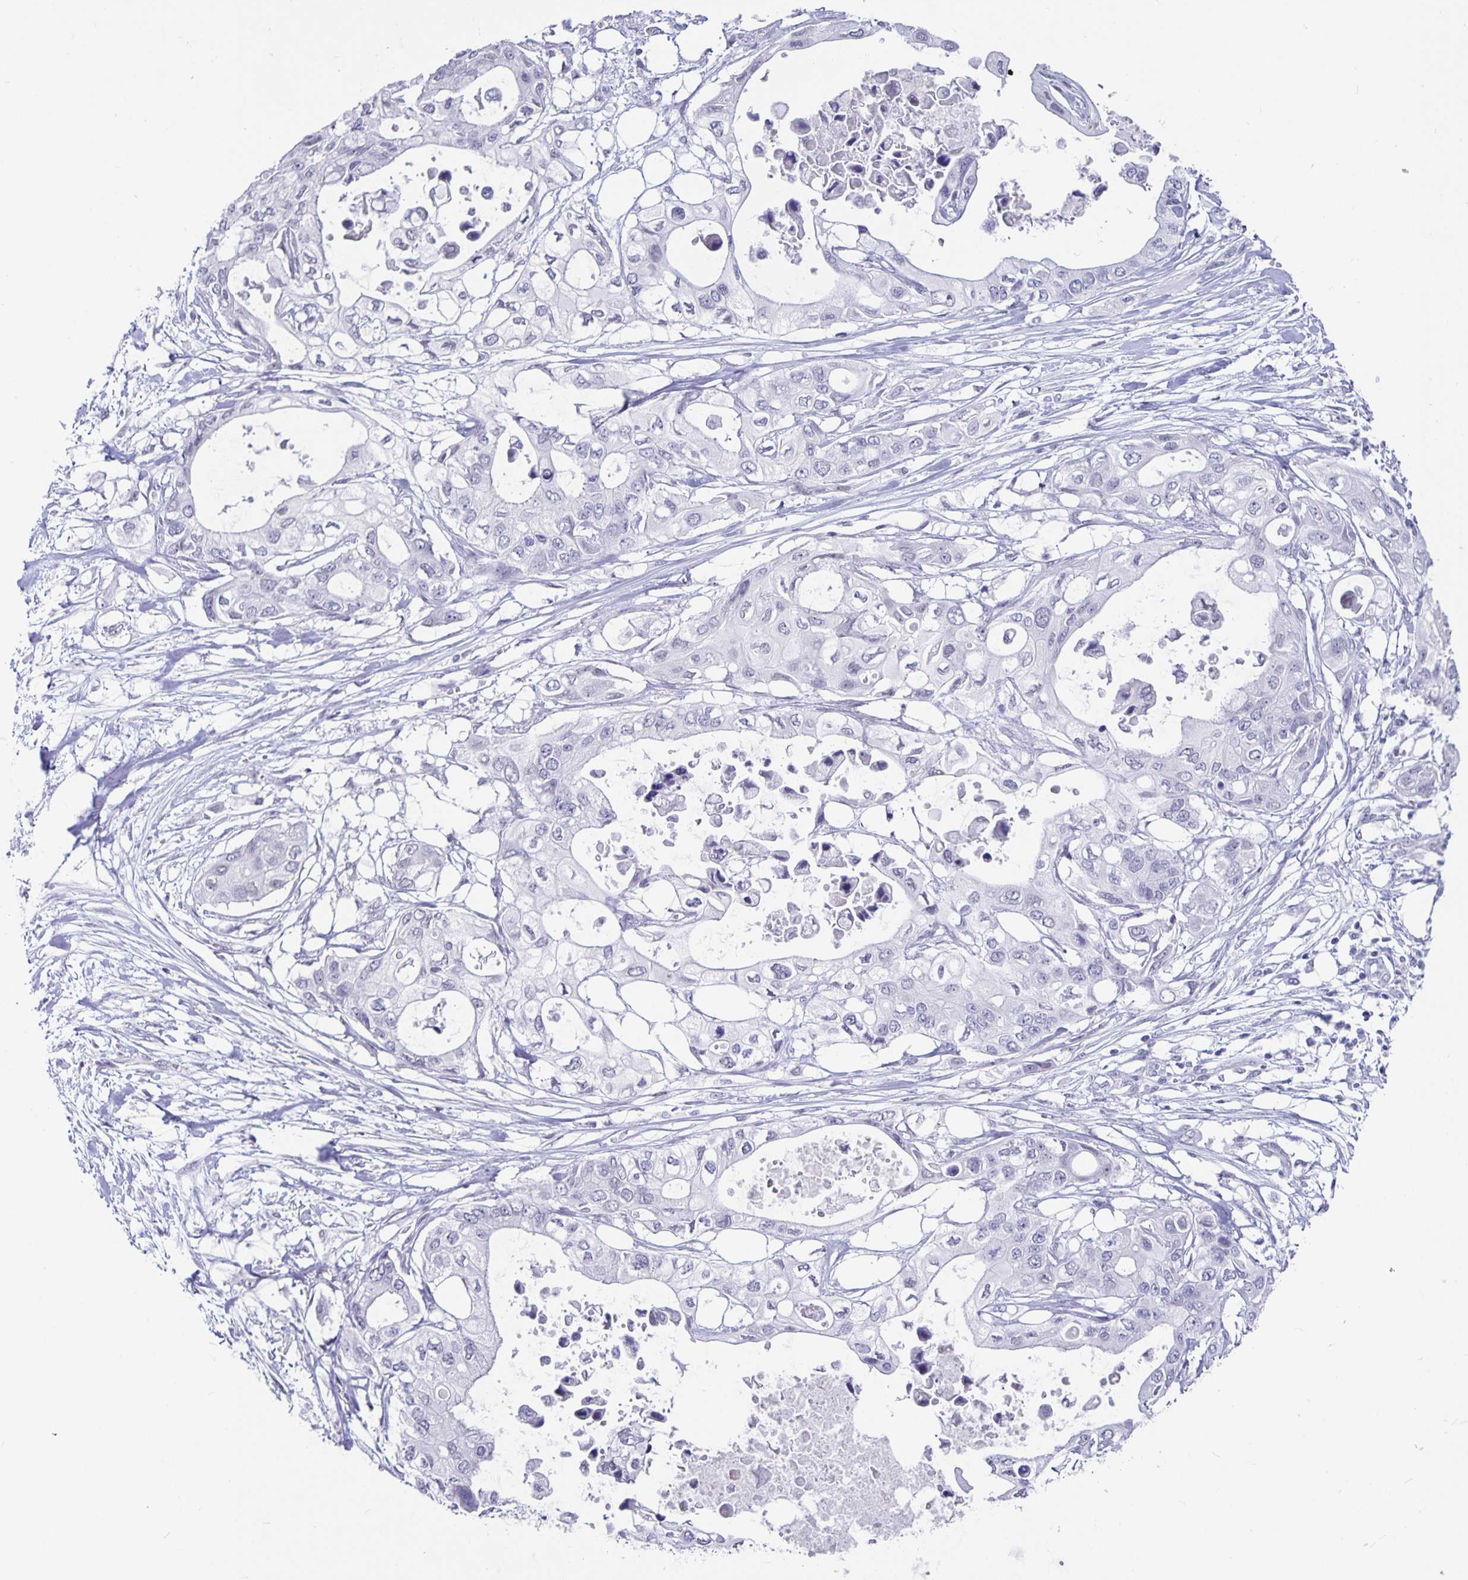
{"staining": {"intensity": "negative", "quantity": "none", "location": "none"}, "tissue": "pancreatic cancer", "cell_type": "Tumor cells", "image_type": "cancer", "snomed": [{"axis": "morphology", "description": "Adenocarcinoma, NOS"}, {"axis": "topography", "description": "Pancreas"}], "caption": "Pancreatic adenocarcinoma was stained to show a protein in brown. There is no significant expression in tumor cells.", "gene": "OLIG2", "patient": {"sex": "female", "age": 63}}